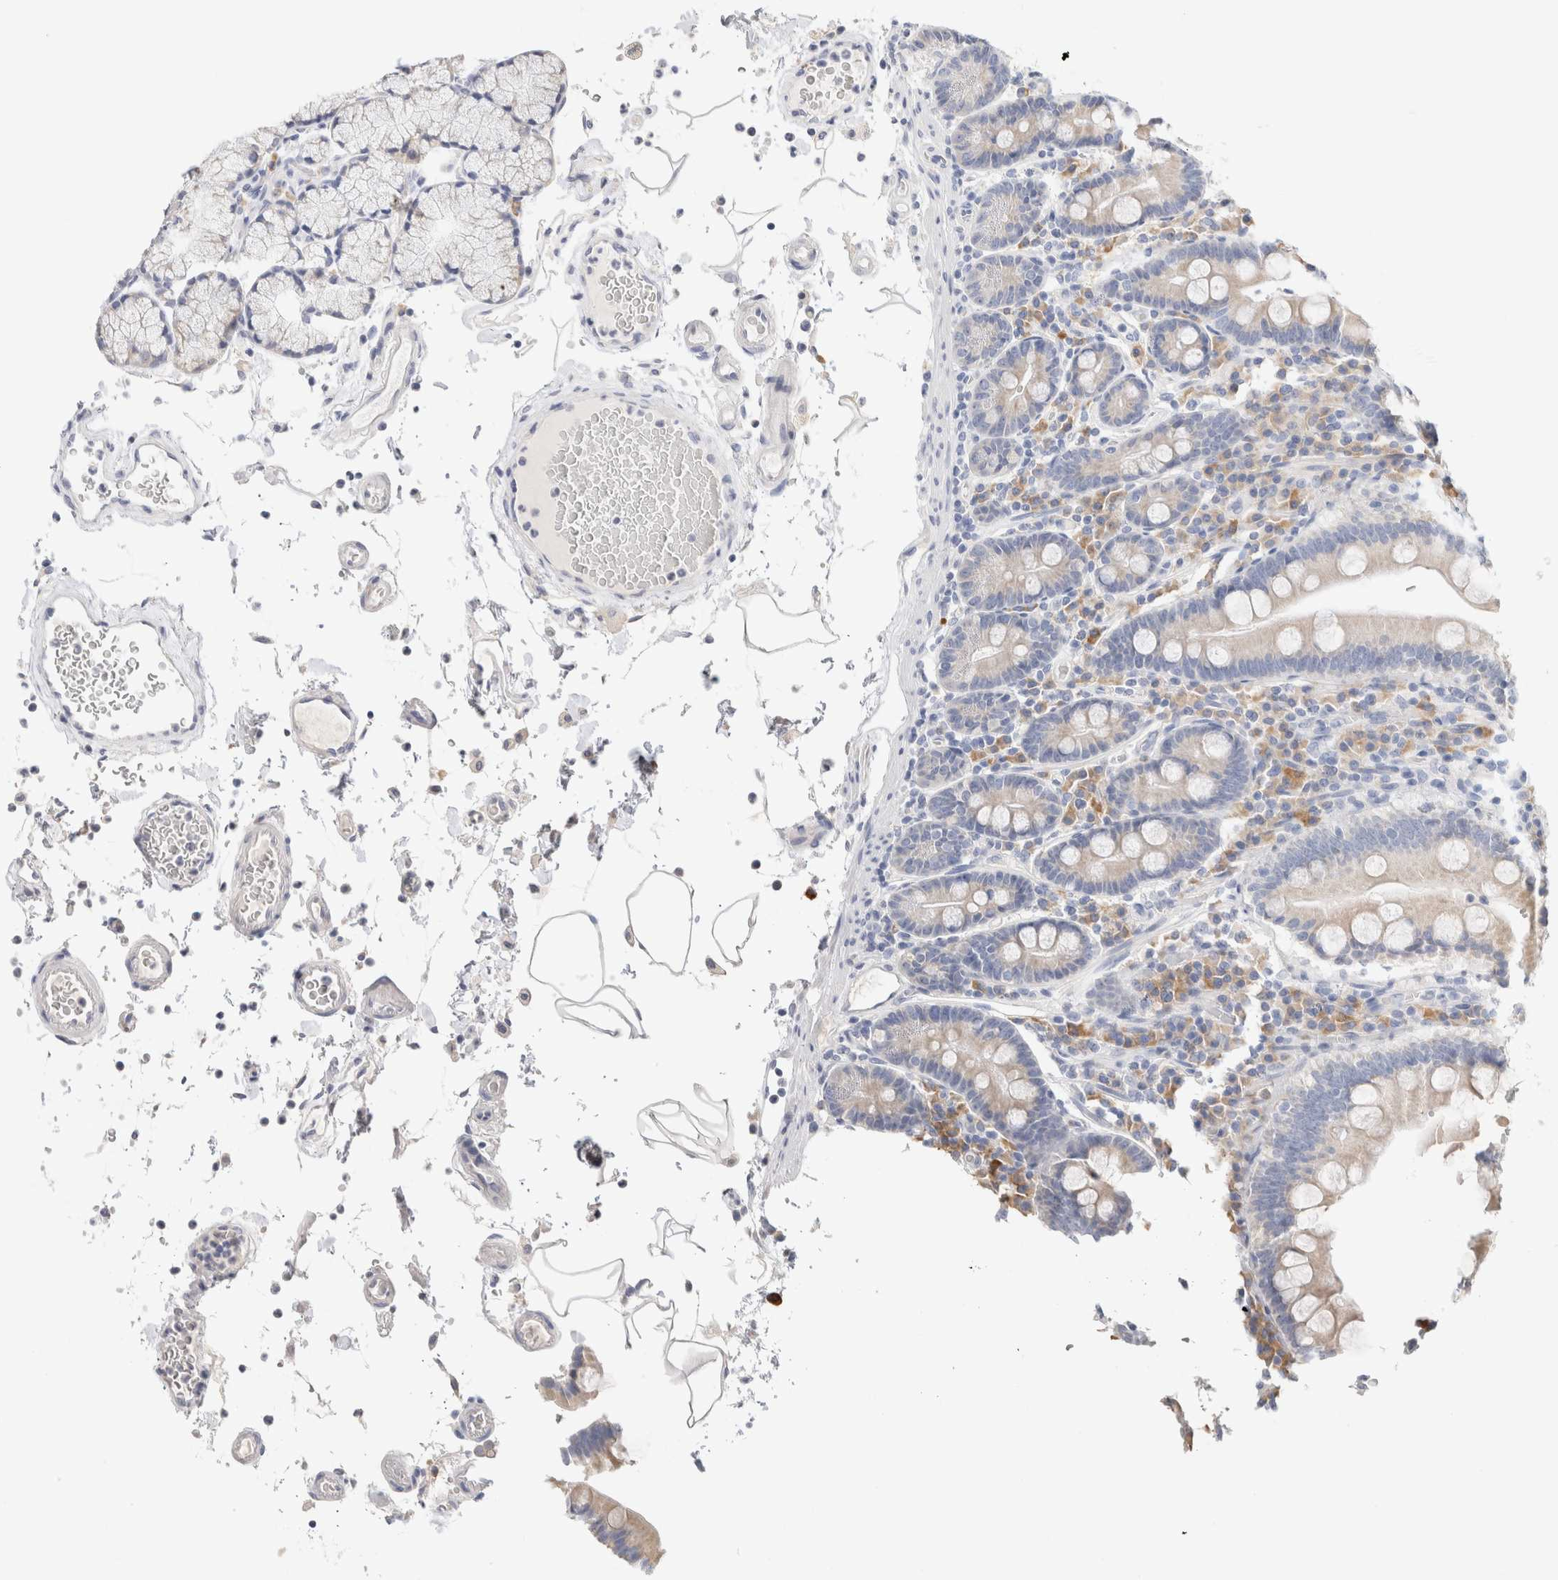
{"staining": {"intensity": "negative", "quantity": "none", "location": "none"}, "tissue": "duodenum", "cell_type": "Glandular cells", "image_type": "normal", "snomed": [{"axis": "morphology", "description": "Normal tissue, NOS"}, {"axis": "topography", "description": "Small intestine, NOS"}], "caption": "Immunohistochemistry (IHC) of normal human duodenum exhibits no positivity in glandular cells. The staining is performed using DAB brown chromogen with nuclei counter-stained in using hematoxylin.", "gene": "GADD45G", "patient": {"sex": "female", "age": 71}}